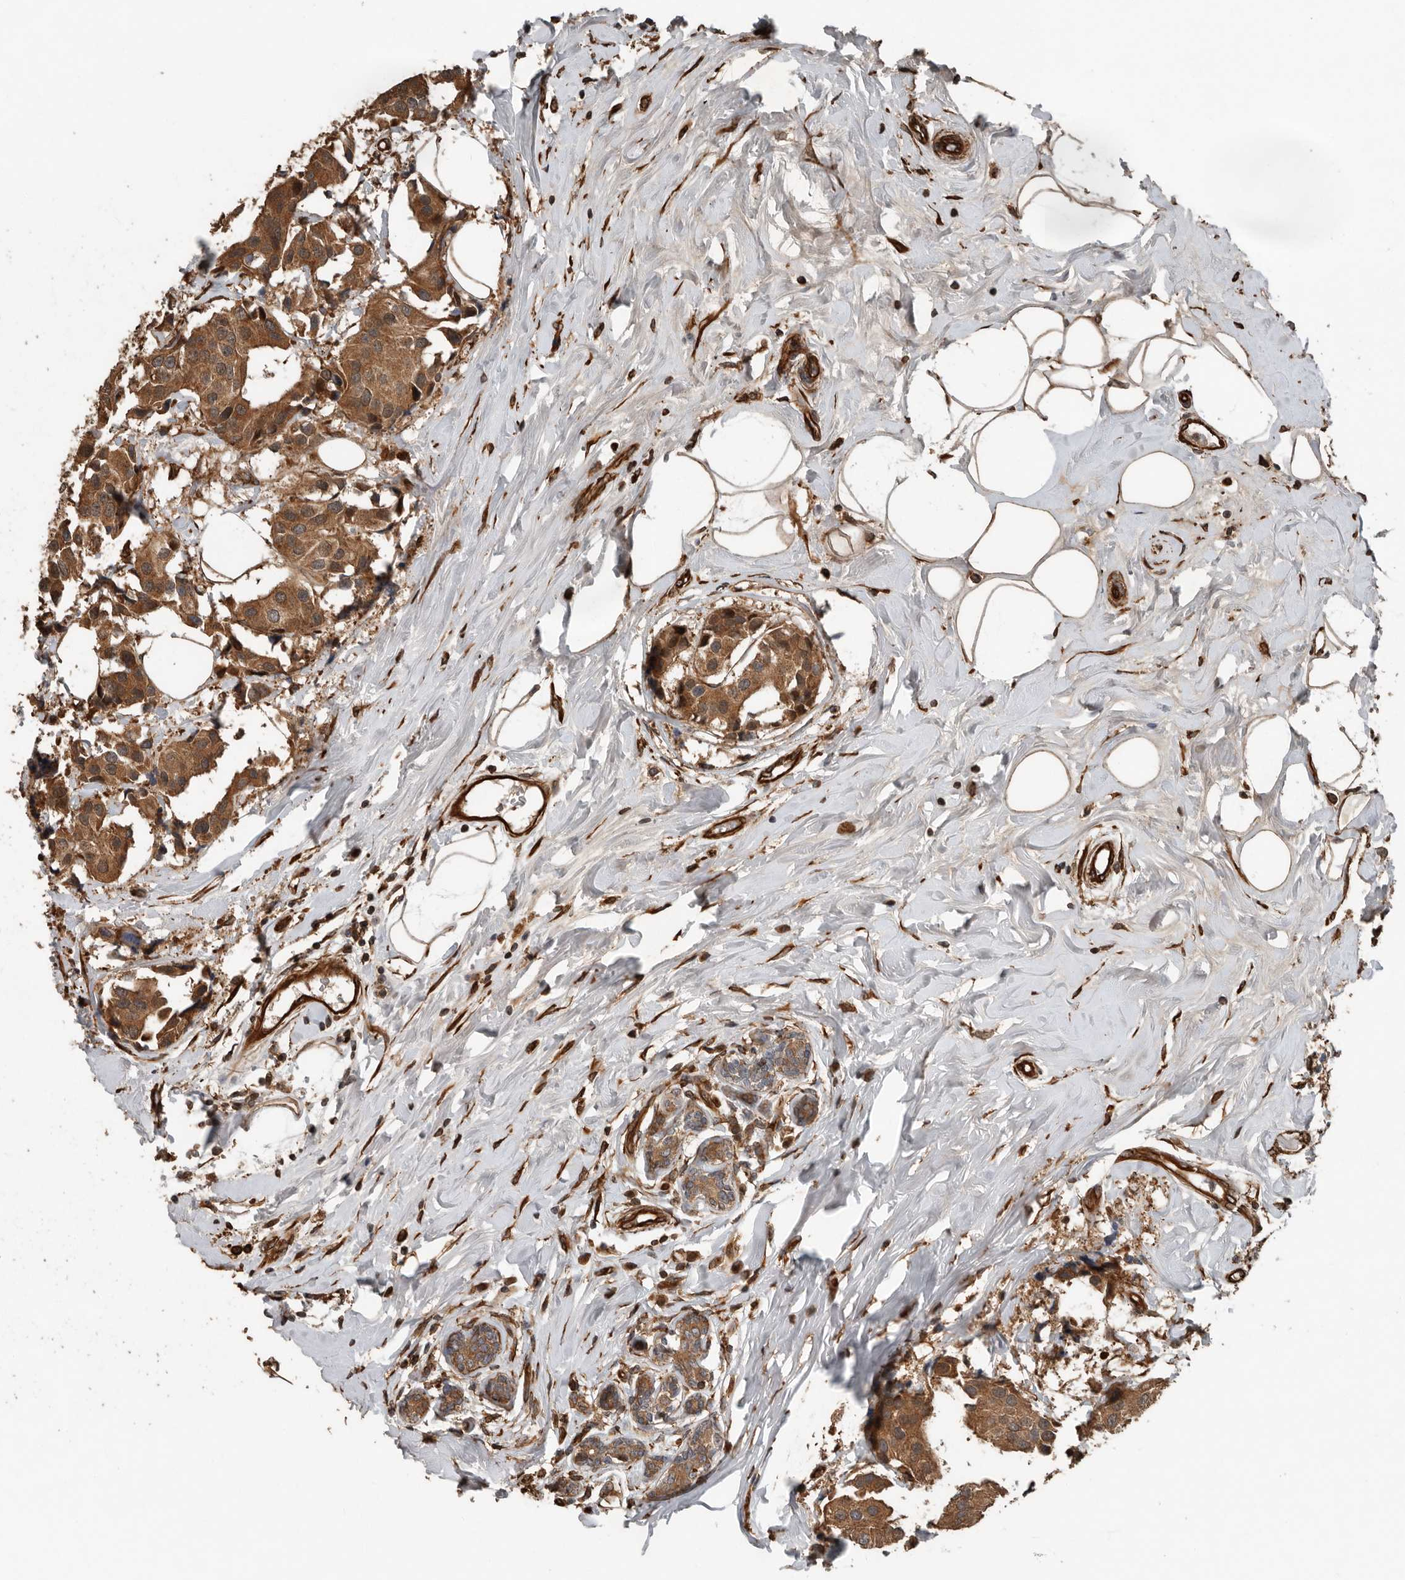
{"staining": {"intensity": "moderate", "quantity": ">75%", "location": "cytoplasmic/membranous"}, "tissue": "breast cancer", "cell_type": "Tumor cells", "image_type": "cancer", "snomed": [{"axis": "morphology", "description": "Normal tissue, NOS"}, {"axis": "morphology", "description": "Duct carcinoma"}, {"axis": "topography", "description": "Breast"}], "caption": "Breast cancer stained with immunohistochemistry (IHC) shows moderate cytoplasmic/membranous positivity in approximately >75% of tumor cells.", "gene": "YOD1", "patient": {"sex": "female", "age": 39}}